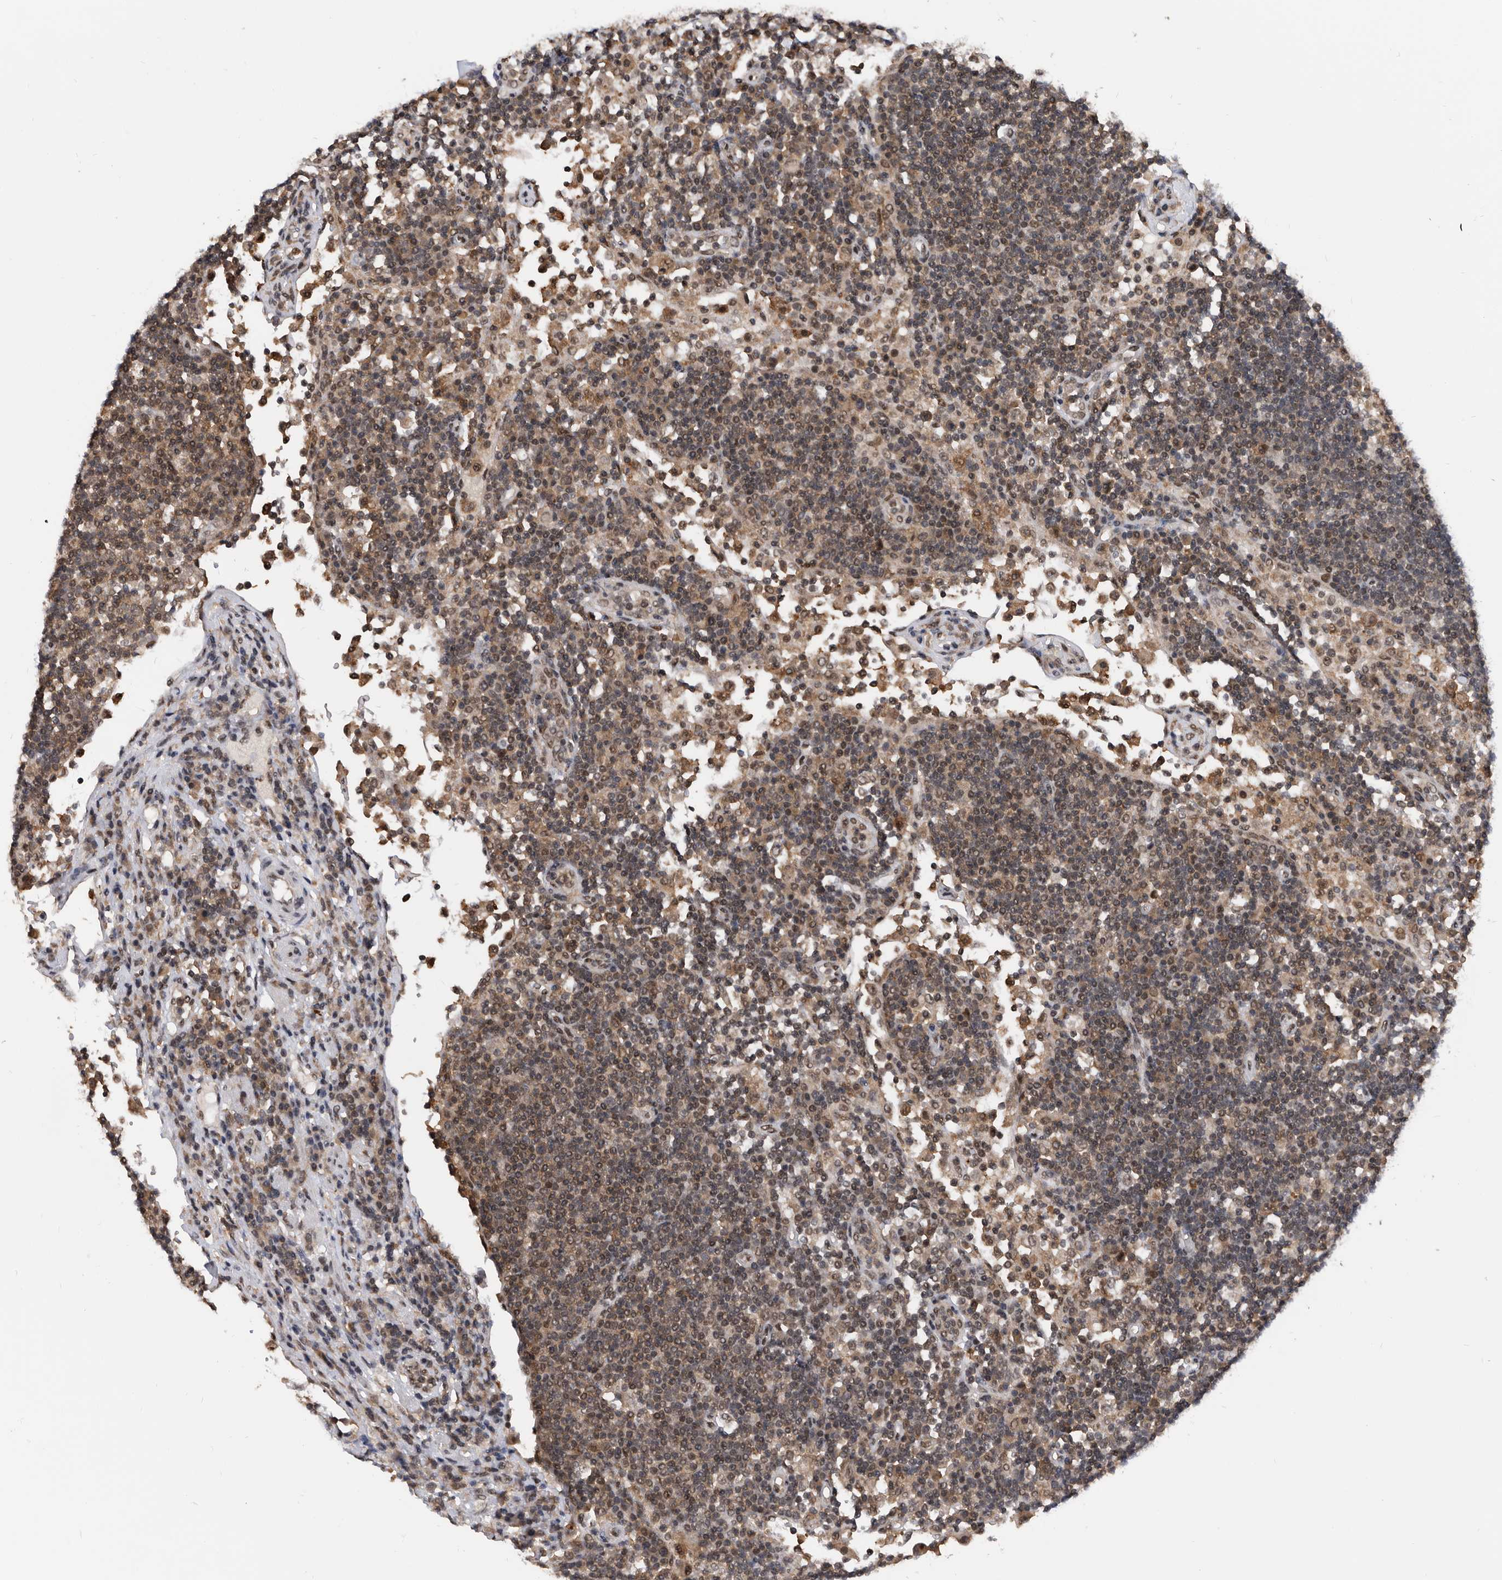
{"staining": {"intensity": "moderate", "quantity": "25%-75%", "location": "cytoplasmic/membranous,nuclear"}, "tissue": "lymph node", "cell_type": "Germinal center cells", "image_type": "normal", "snomed": [{"axis": "morphology", "description": "Normal tissue, NOS"}, {"axis": "topography", "description": "Lymph node"}], "caption": "Lymph node stained with IHC displays moderate cytoplasmic/membranous,nuclear staining in approximately 25%-75% of germinal center cells.", "gene": "ZNF260", "patient": {"sex": "female", "age": 53}}